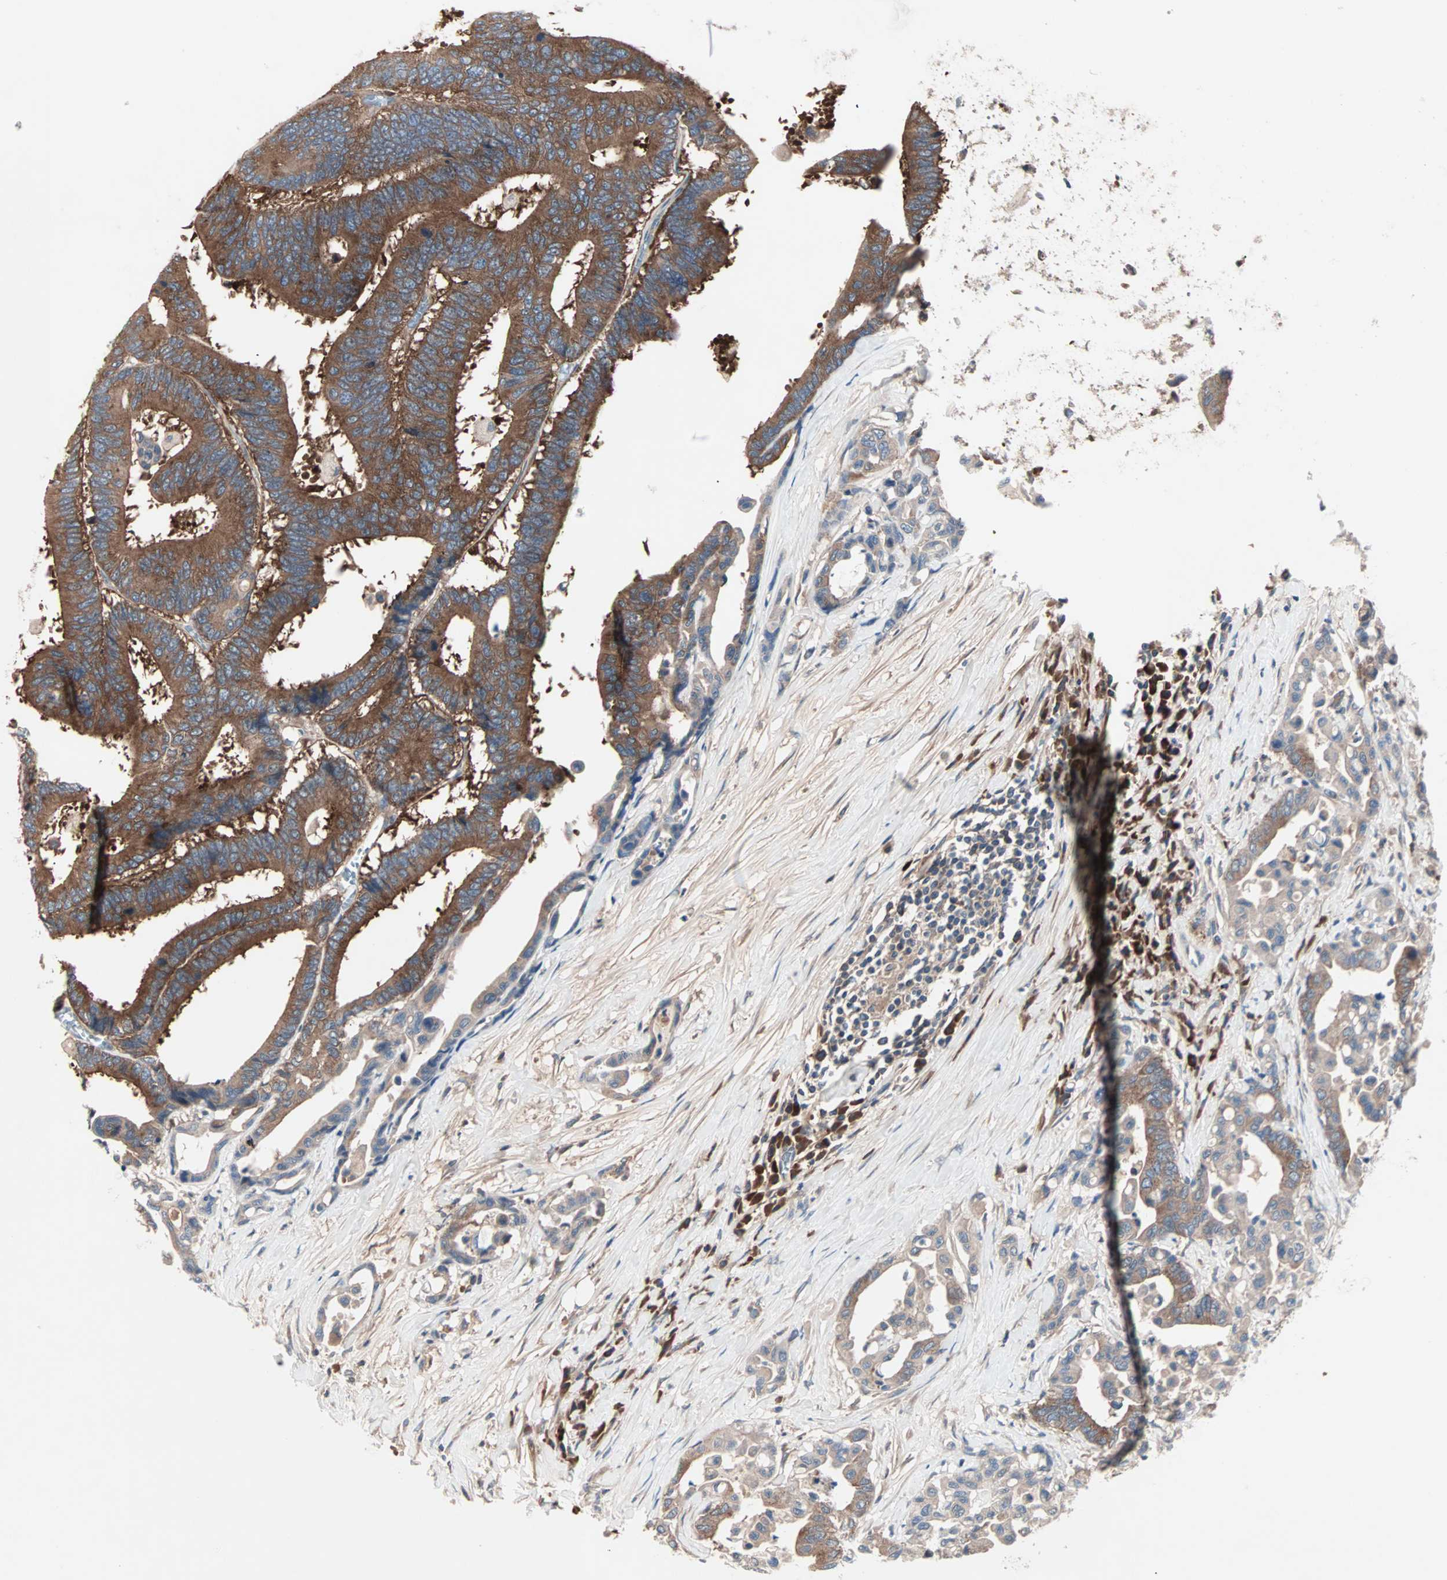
{"staining": {"intensity": "strong", "quantity": ">75%", "location": "cytoplasmic/membranous"}, "tissue": "colorectal cancer", "cell_type": "Tumor cells", "image_type": "cancer", "snomed": [{"axis": "morphology", "description": "Normal tissue, NOS"}, {"axis": "morphology", "description": "Adenocarcinoma, NOS"}, {"axis": "topography", "description": "Colon"}], "caption": "Colorectal cancer stained for a protein (brown) demonstrates strong cytoplasmic/membranous positive staining in approximately >75% of tumor cells.", "gene": "CAD", "patient": {"sex": "male", "age": 82}}